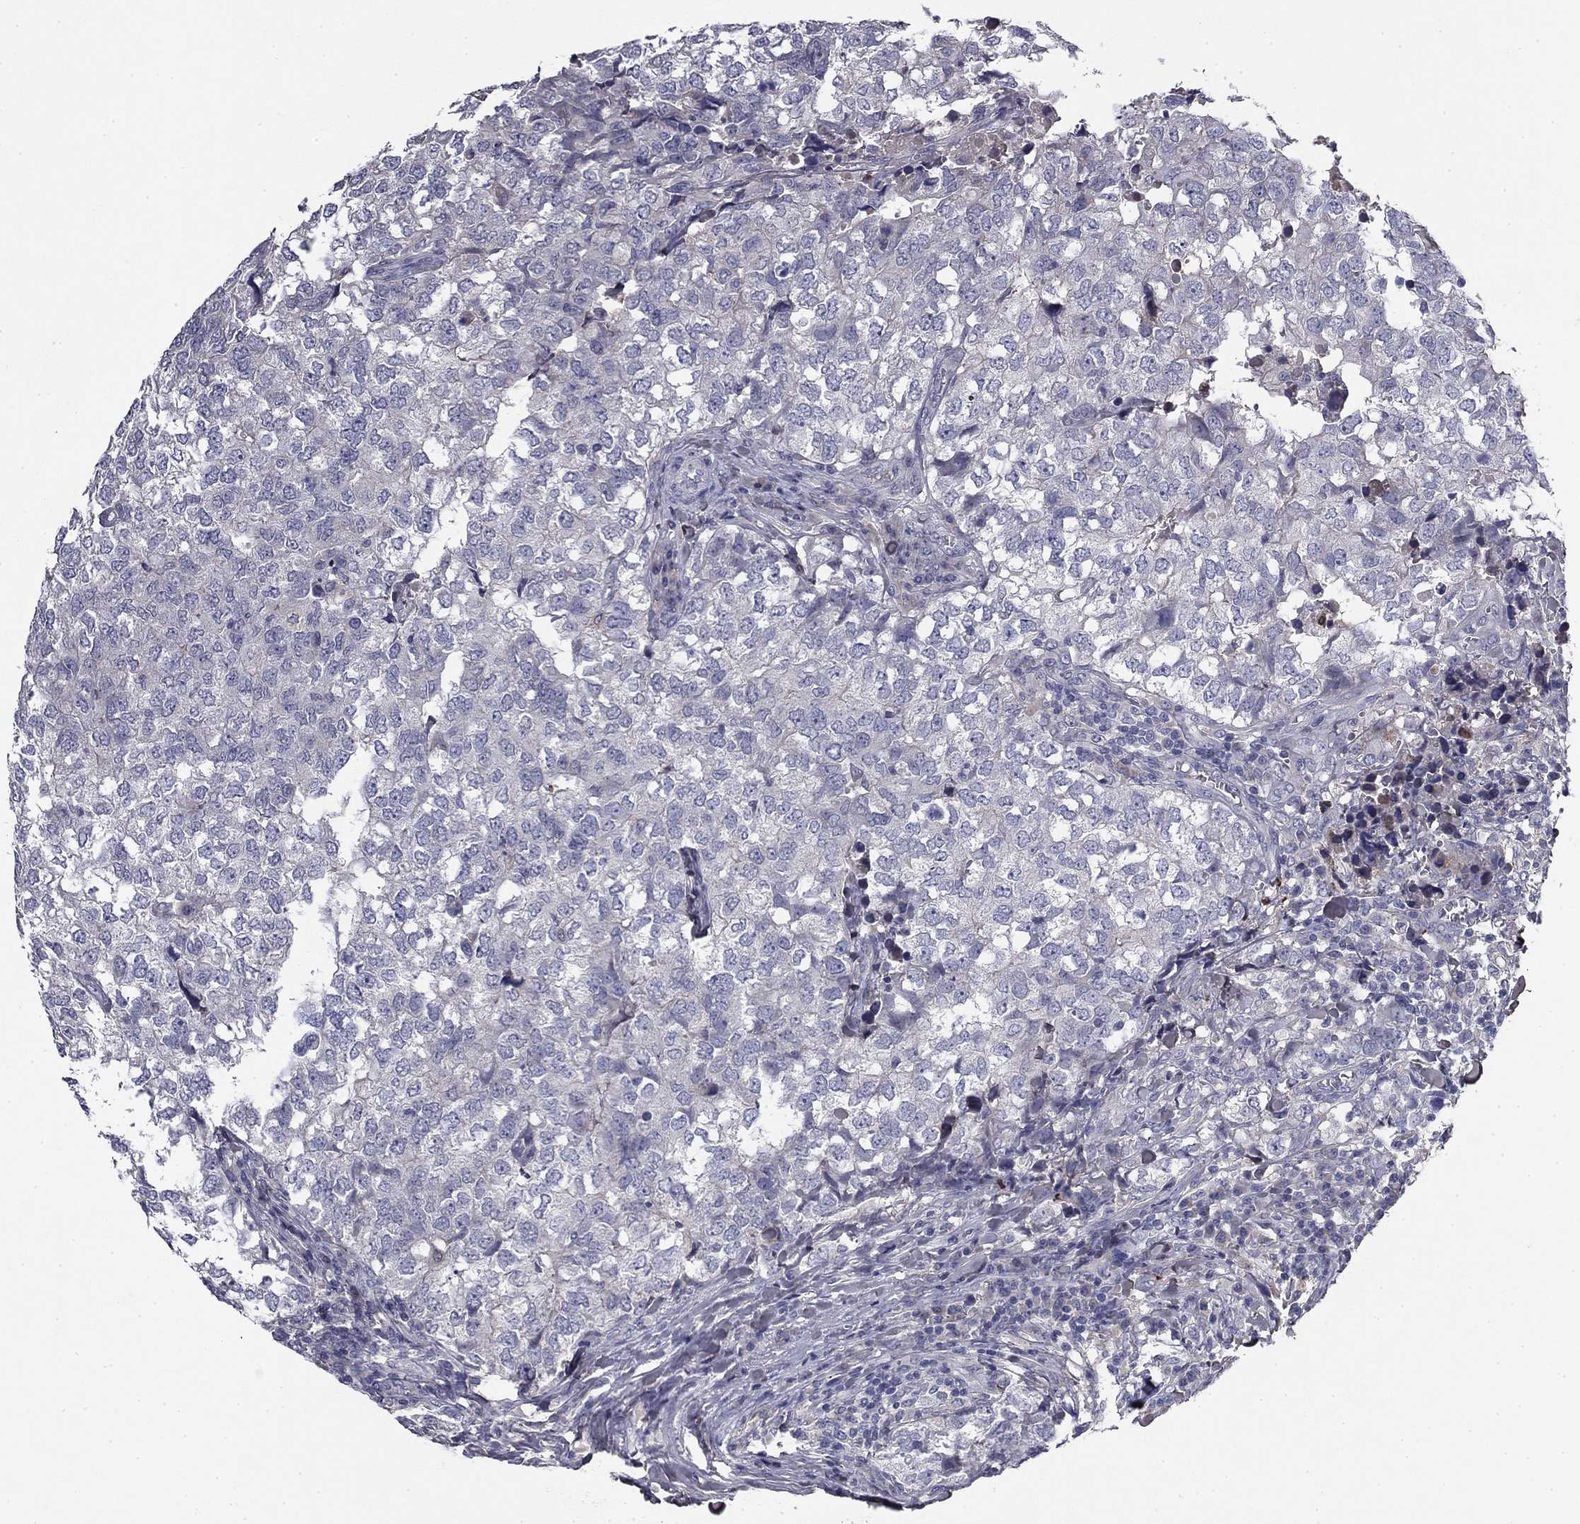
{"staining": {"intensity": "negative", "quantity": "none", "location": "none"}, "tissue": "breast cancer", "cell_type": "Tumor cells", "image_type": "cancer", "snomed": [{"axis": "morphology", "description": "Duct carcinoma"}, {"axis": "topography", "description": "Breast"}], "caption": "This is an immunohistochemistry (IHC) histopathology image of human breast cancer (intraductal carcinoma). There is no staining in tumor cells.", "gene": "COL2A1", "patient": {"sex": "female", "age": 30}}